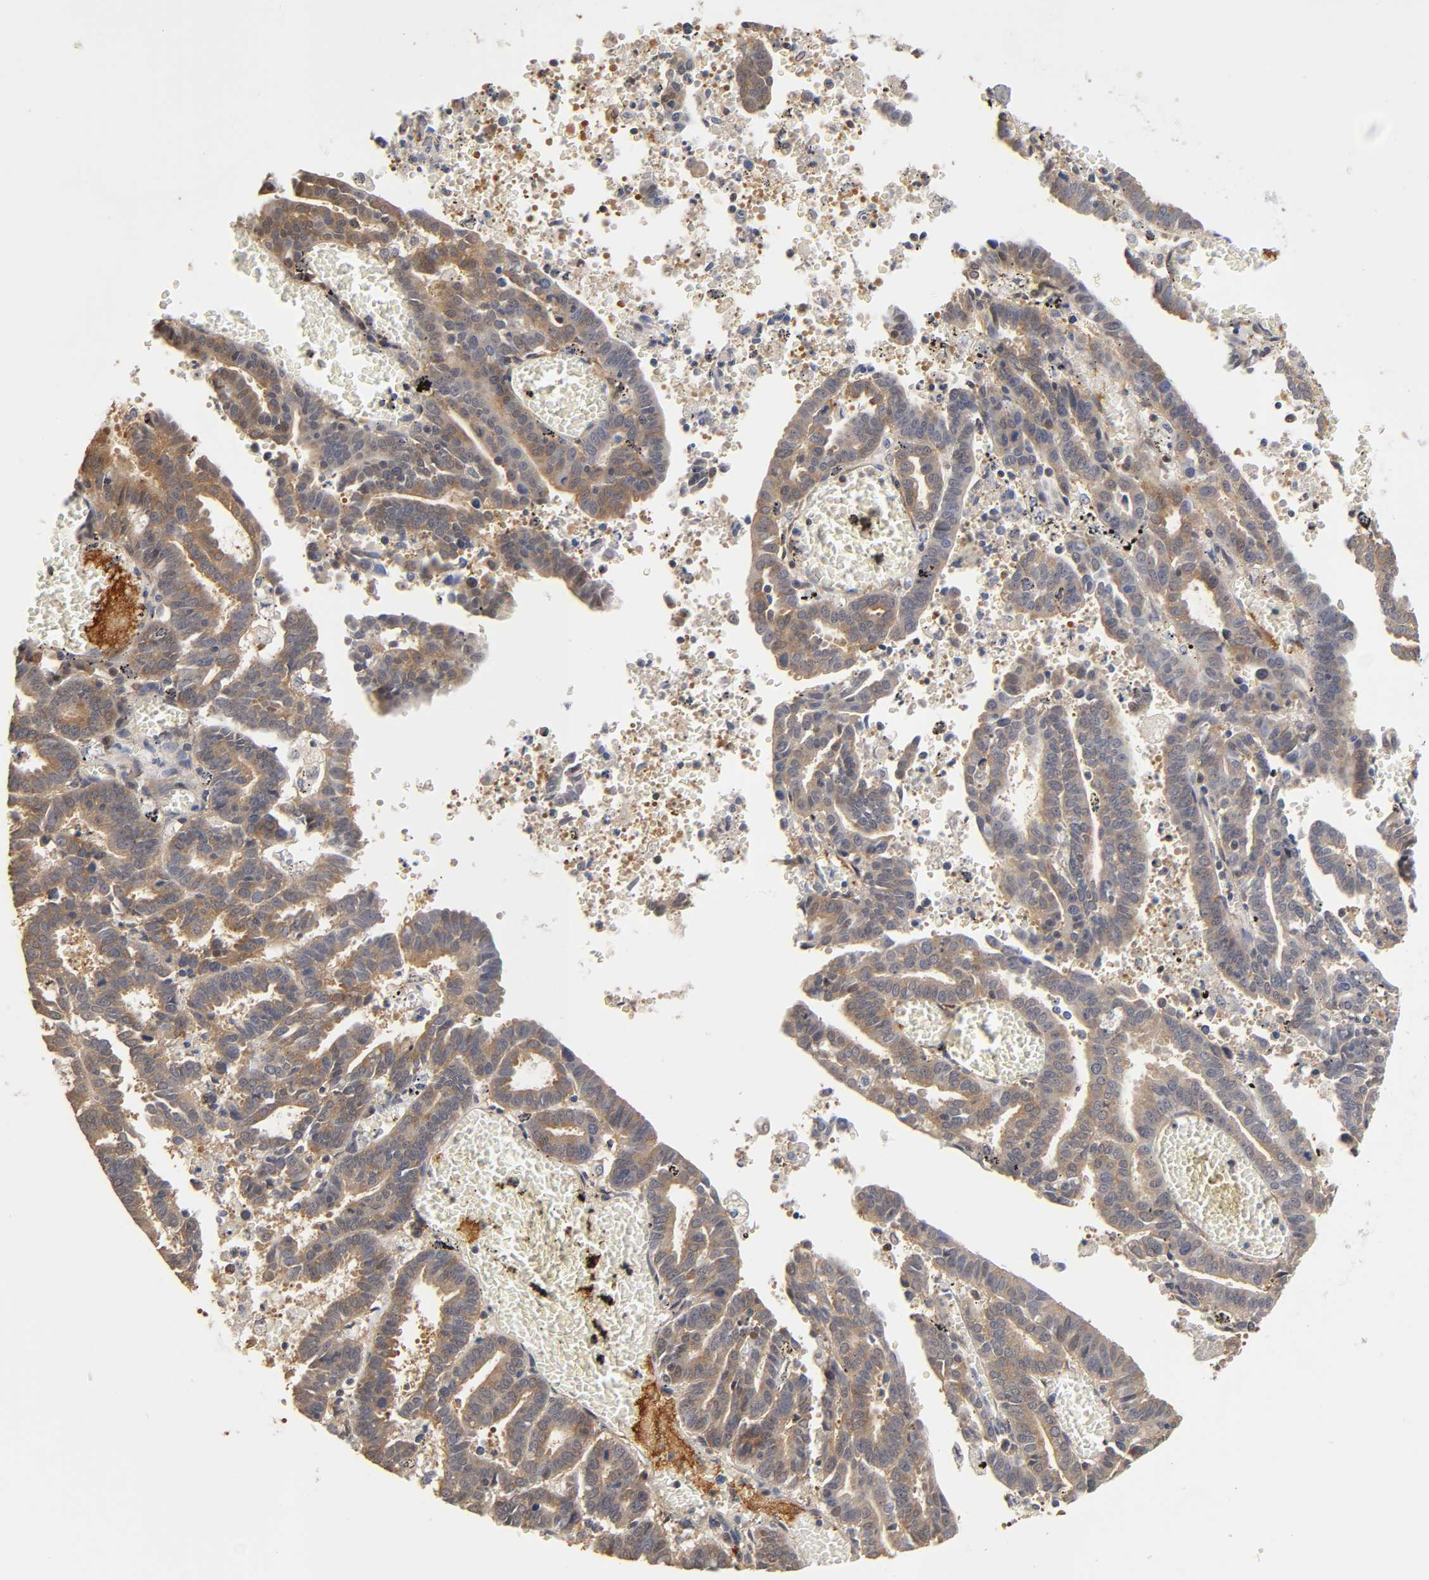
{"staining": {"intensity": "weak", "quantity": ">75%", "location": "cytoplasmic/membranous"}, "tissue": "endometrial cancer", "cell_type": "Tumor cells", "image_type": "cancer", "snomed": [{"axis": "morphology", "description": "Adenocarcinoma, NOS"}, {"axis": "topography", "description": "Uterus"}], "caption": "A brown stain shows weak cytoplasmic/membranous expression of a protein in human endometrial cancer tumor cells. The protein of interest is stained brown, and the nuclei are stained in blue (DAB IHC with brightfield microscopy, high magnification).", "gene": "PDE5A", "patient": {"sex": "female", "age": 83}}